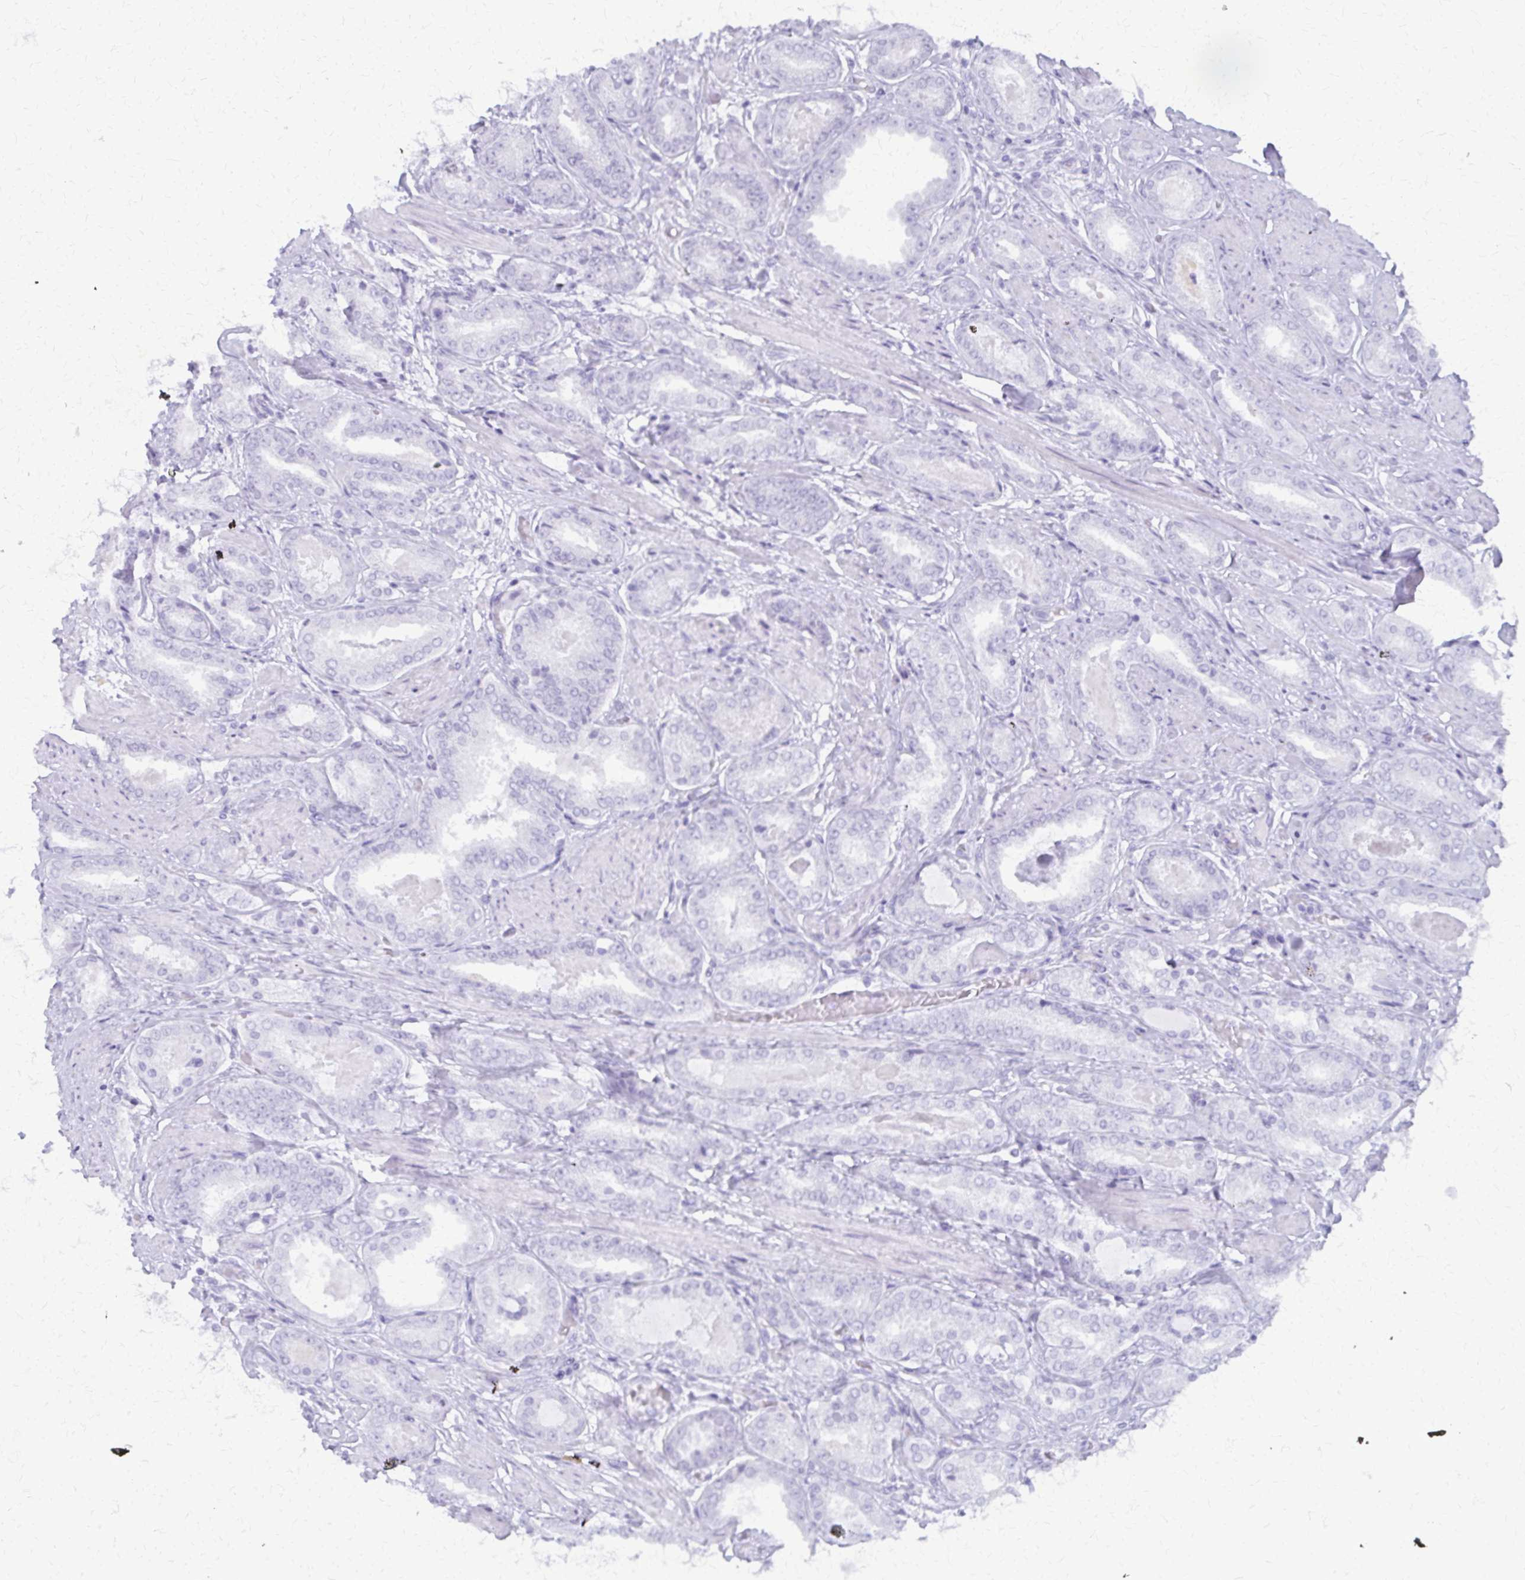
{"staining": {"intensity": "negative", "quantity": "none", "location": "none"}, "tissue": "prostate cancer", "cell_type": "Tumor cells", "image_type": "cancer", "snomed": [{"axis": "morphology", "description": "Adenocarcinoma, High grade"}, {"axis": "topography", "description": "Prostate"}], "caption": "Histopathology image shows no significant protein expression in tumor cells of prostate adenocarcinoma (high-grade).", "gene": "FAM162B", "patient": {"sex": "male", "age": 63}}